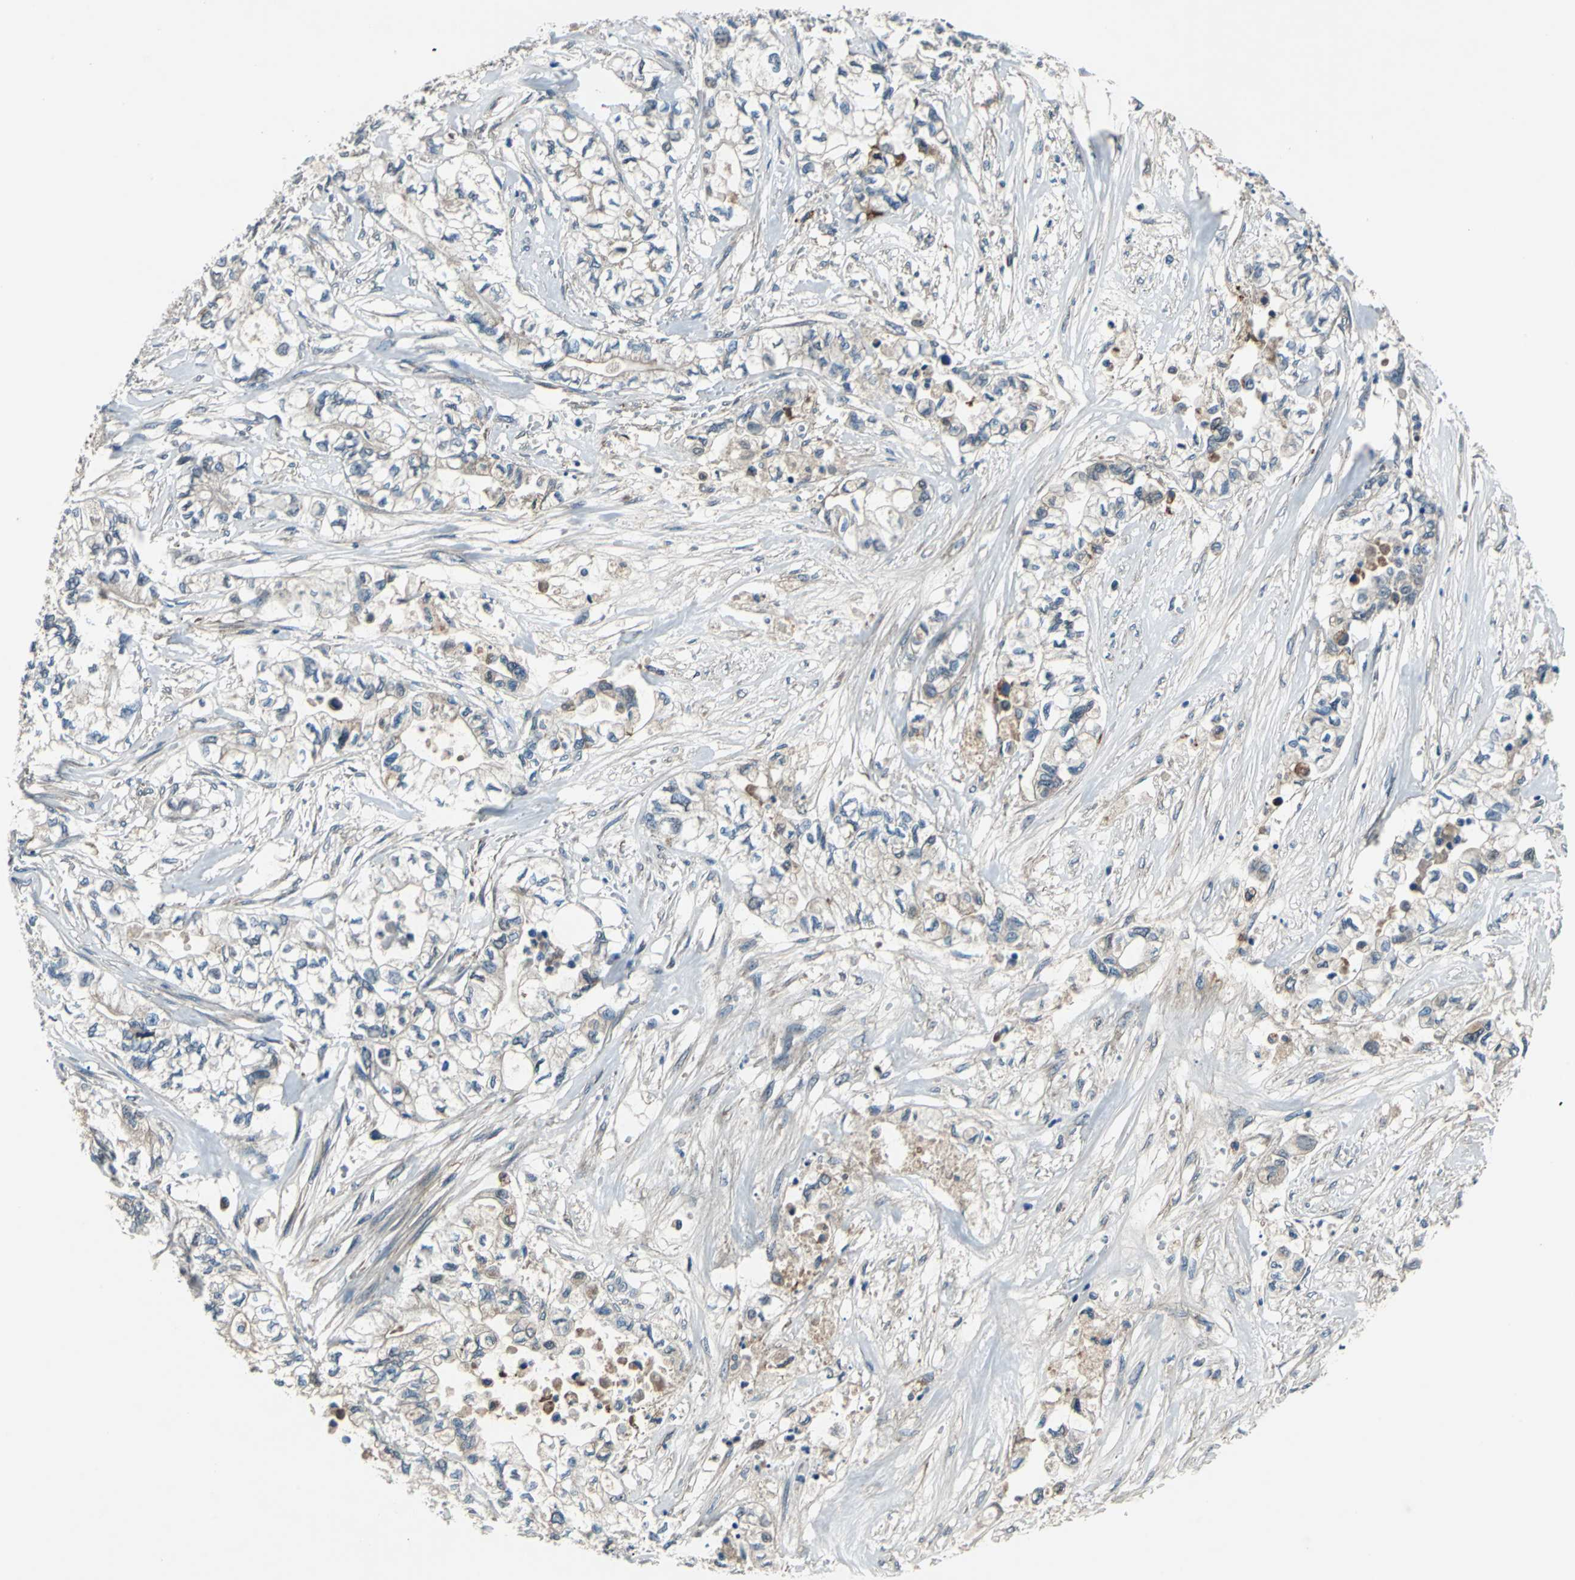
{"staining": {"intensity": "weak", "quantity": "<25%", "location": "cytoplasmic/membranous"}, "tissue": "pancreatic cancer", "cell_type": "Tumor cells", "image_type": "cancer", "snomed": [{"axis": "morphology", "description": "Adenocarcinoma, NOS"}, {"axis": "topography", "description": "Pancreas"}], "caption": "The immunohistochemistry (IHC) histopathology image has no significant positivity in tumor cells of pancreatic cancer (adenocarcinoma) tissue.", "gene": "SLC19A2", "patient": {"sex": "male", "age": 79}}